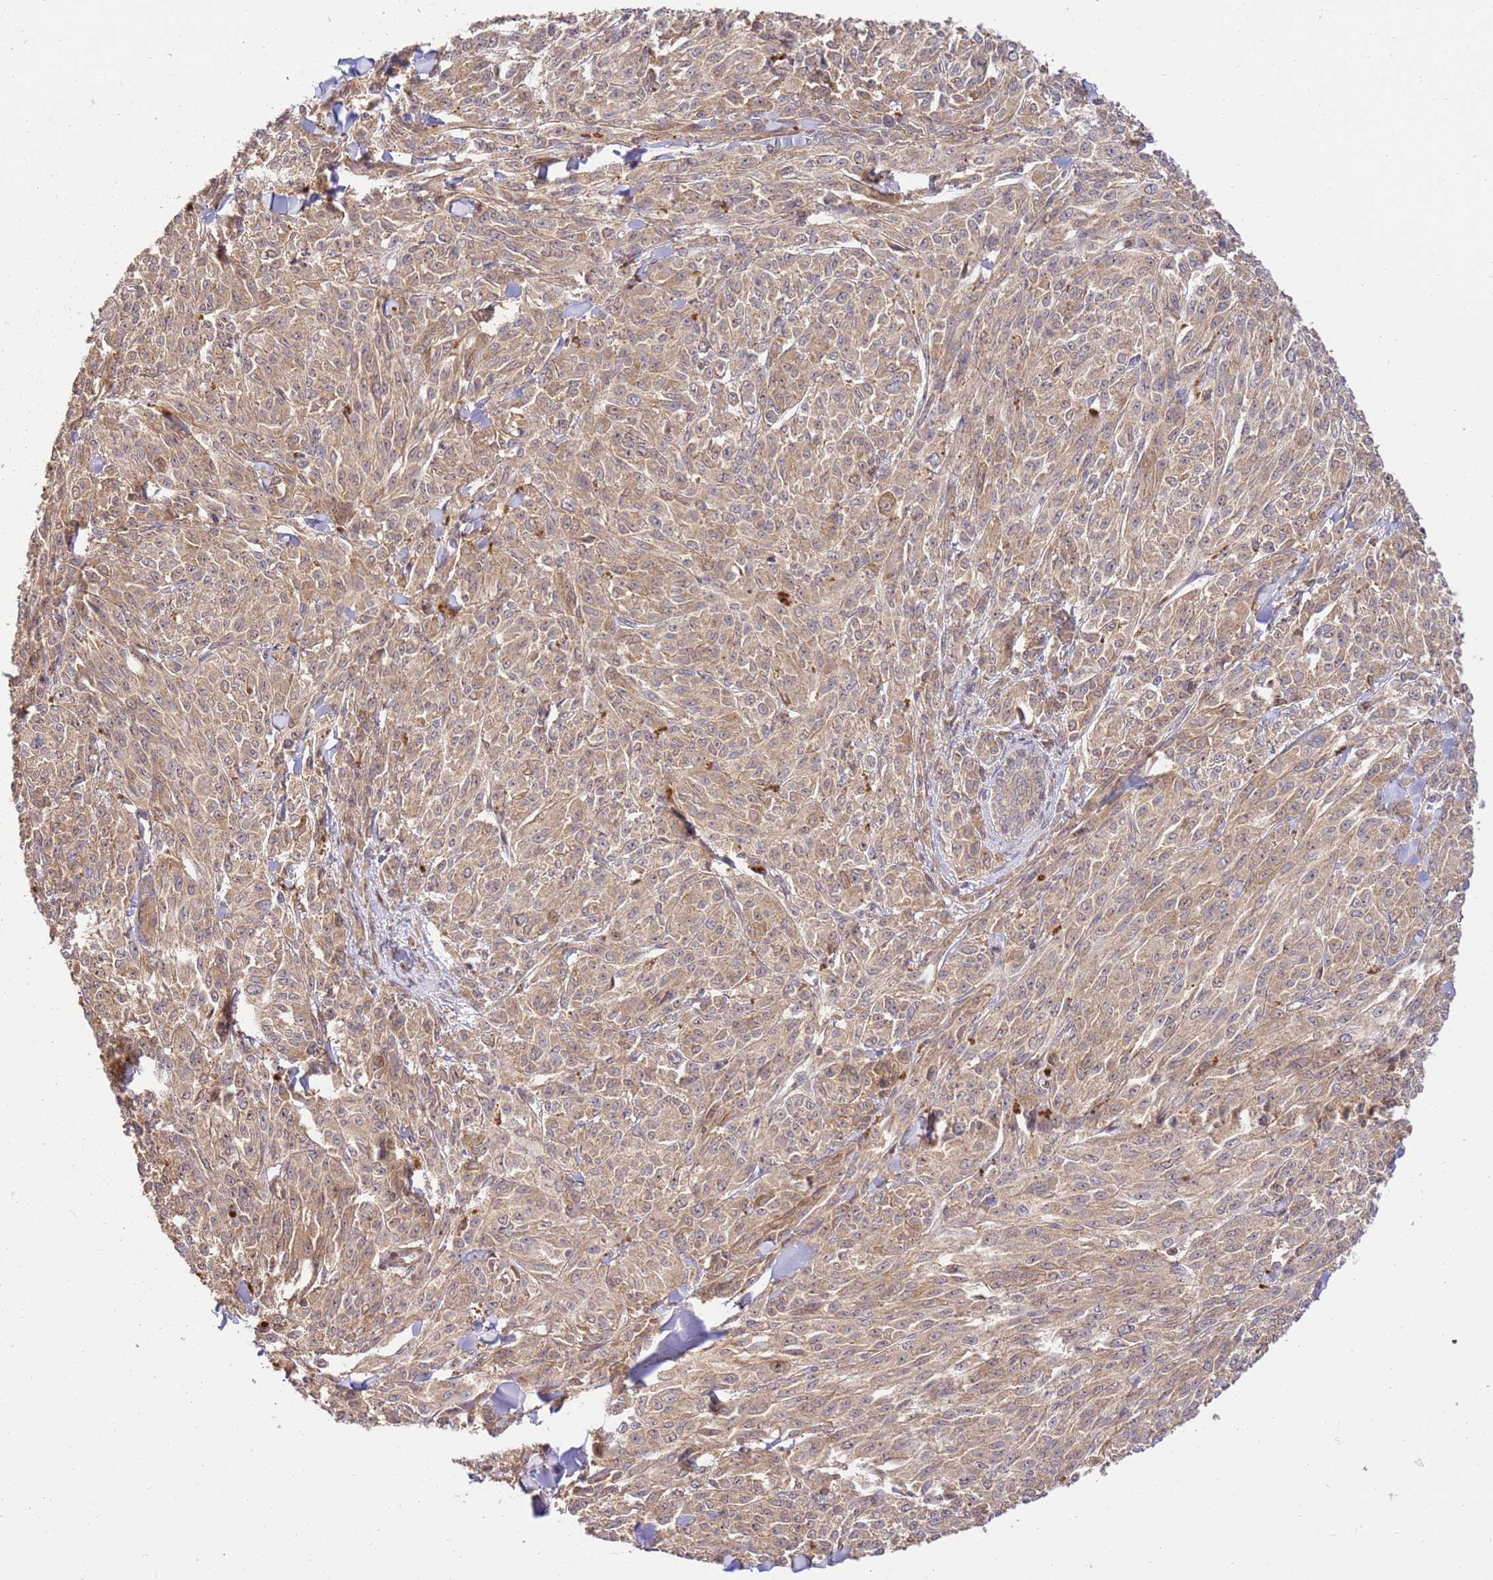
{"staining": {"intensity": "weak", "quantity": ">75%", "location": "cytoplasmic/membranous"}, "tissue": "melanoma", "cell_type": "Tumor cells", "image_type": "cancer", "snomed": [{"axis": "morphology", "description": "Malignant melanoma, NOS"}, {"axis": "topography", "description": "Skin"}], "caption": "DAB (3,3'-diaminobenzidine) immunohistochemical staining of melanoma reveals weak cytoplasmic/membranous protein positivity in approximately >75% of tumor cells.", "gene": "GAREM1", "patient": {"sex": "female", "age": 52}}